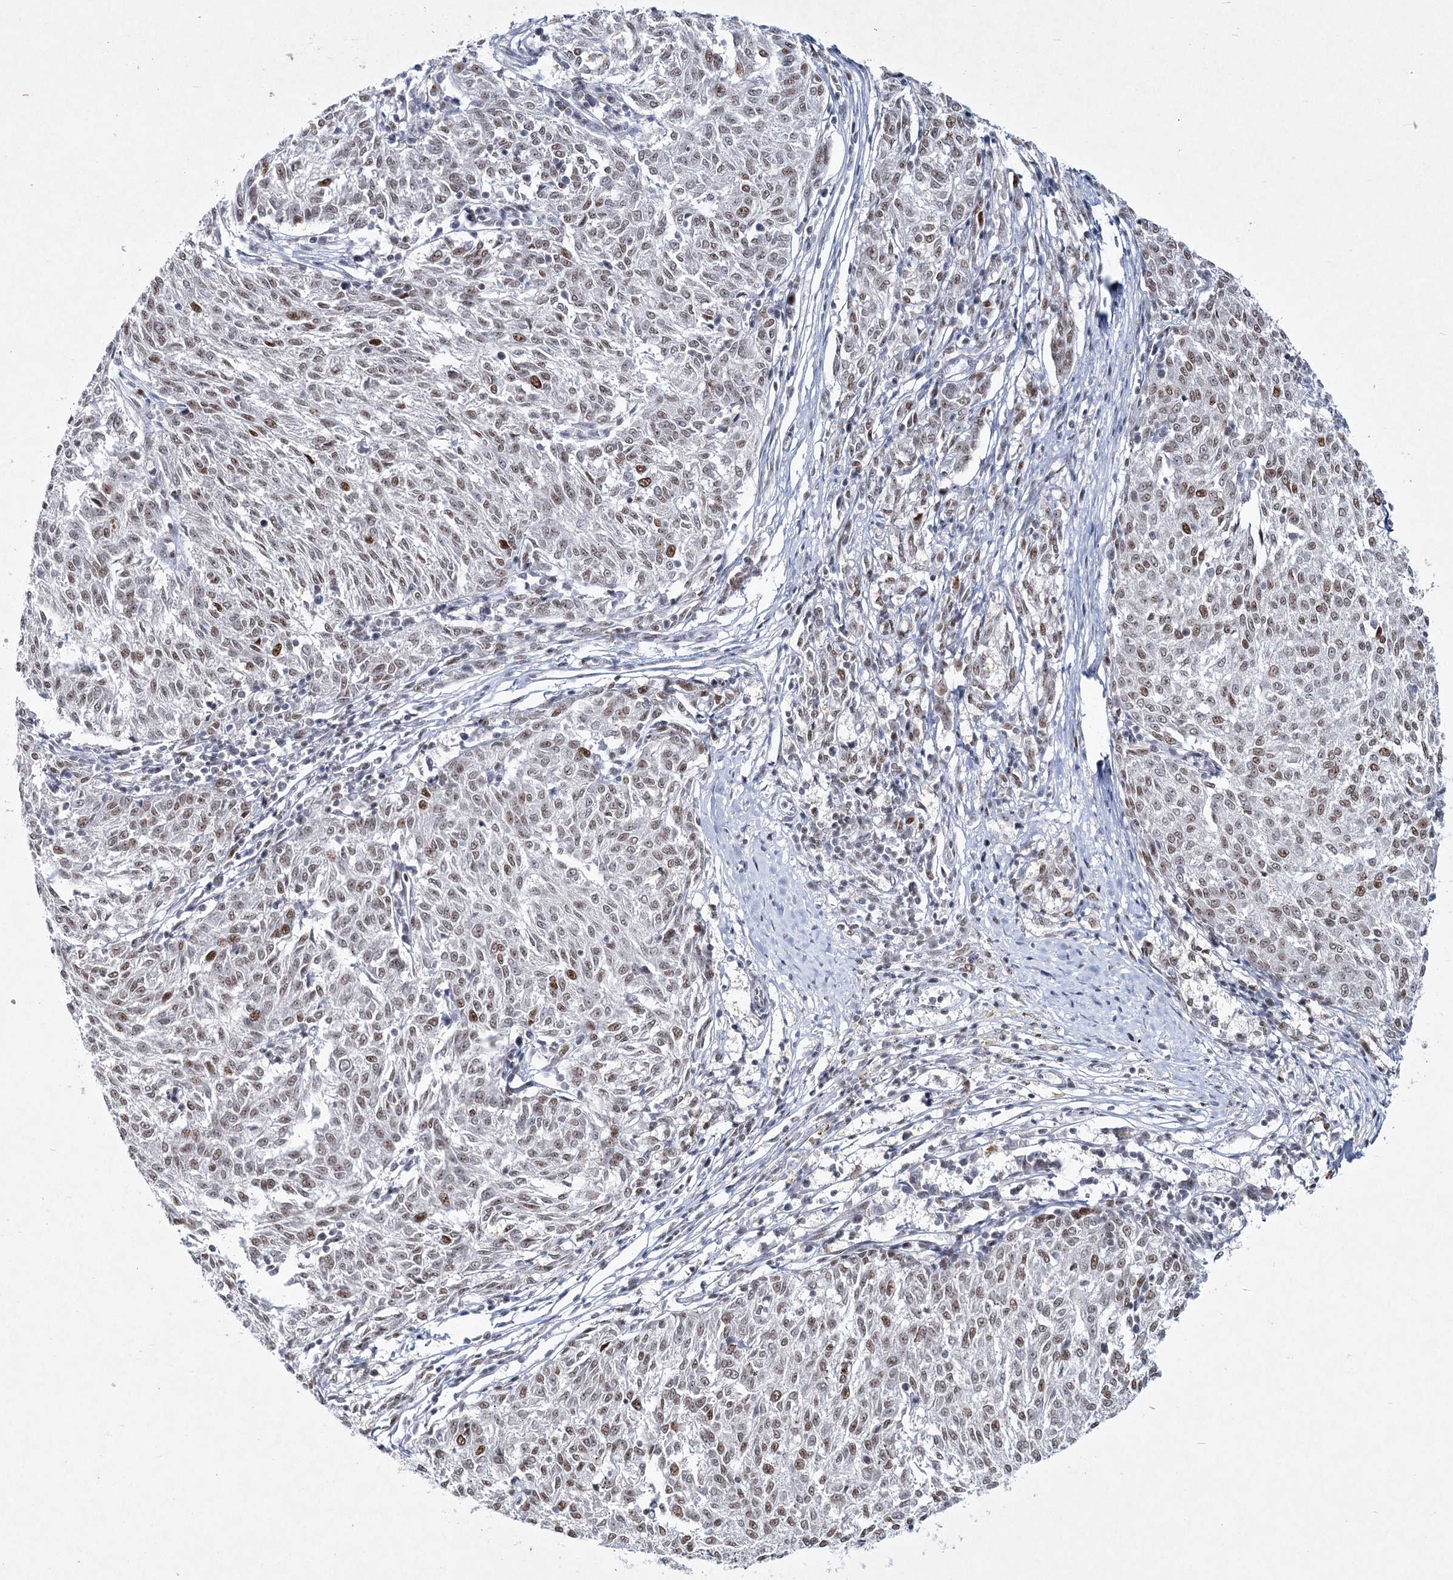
{"staining": {"intensity": "moderate", "quantity": ">75%", "location": "nuclear"}, "tissue": "melanoma", "cell_type": "Tumor cells", "image_type": "cancer", "snomed": [{"axis": "morphology", "description": "Malignant melanoma, NOS"}, {"axis": "topography", "description": "Skin"}], "caption": "Tumor cells demonstrate medium levels of moderate nuclear staining in approximately >75% of cells in human malignant melanoma.", "gene": "LRRFIP2", "patient": {"sex": "female", "age": 72}}